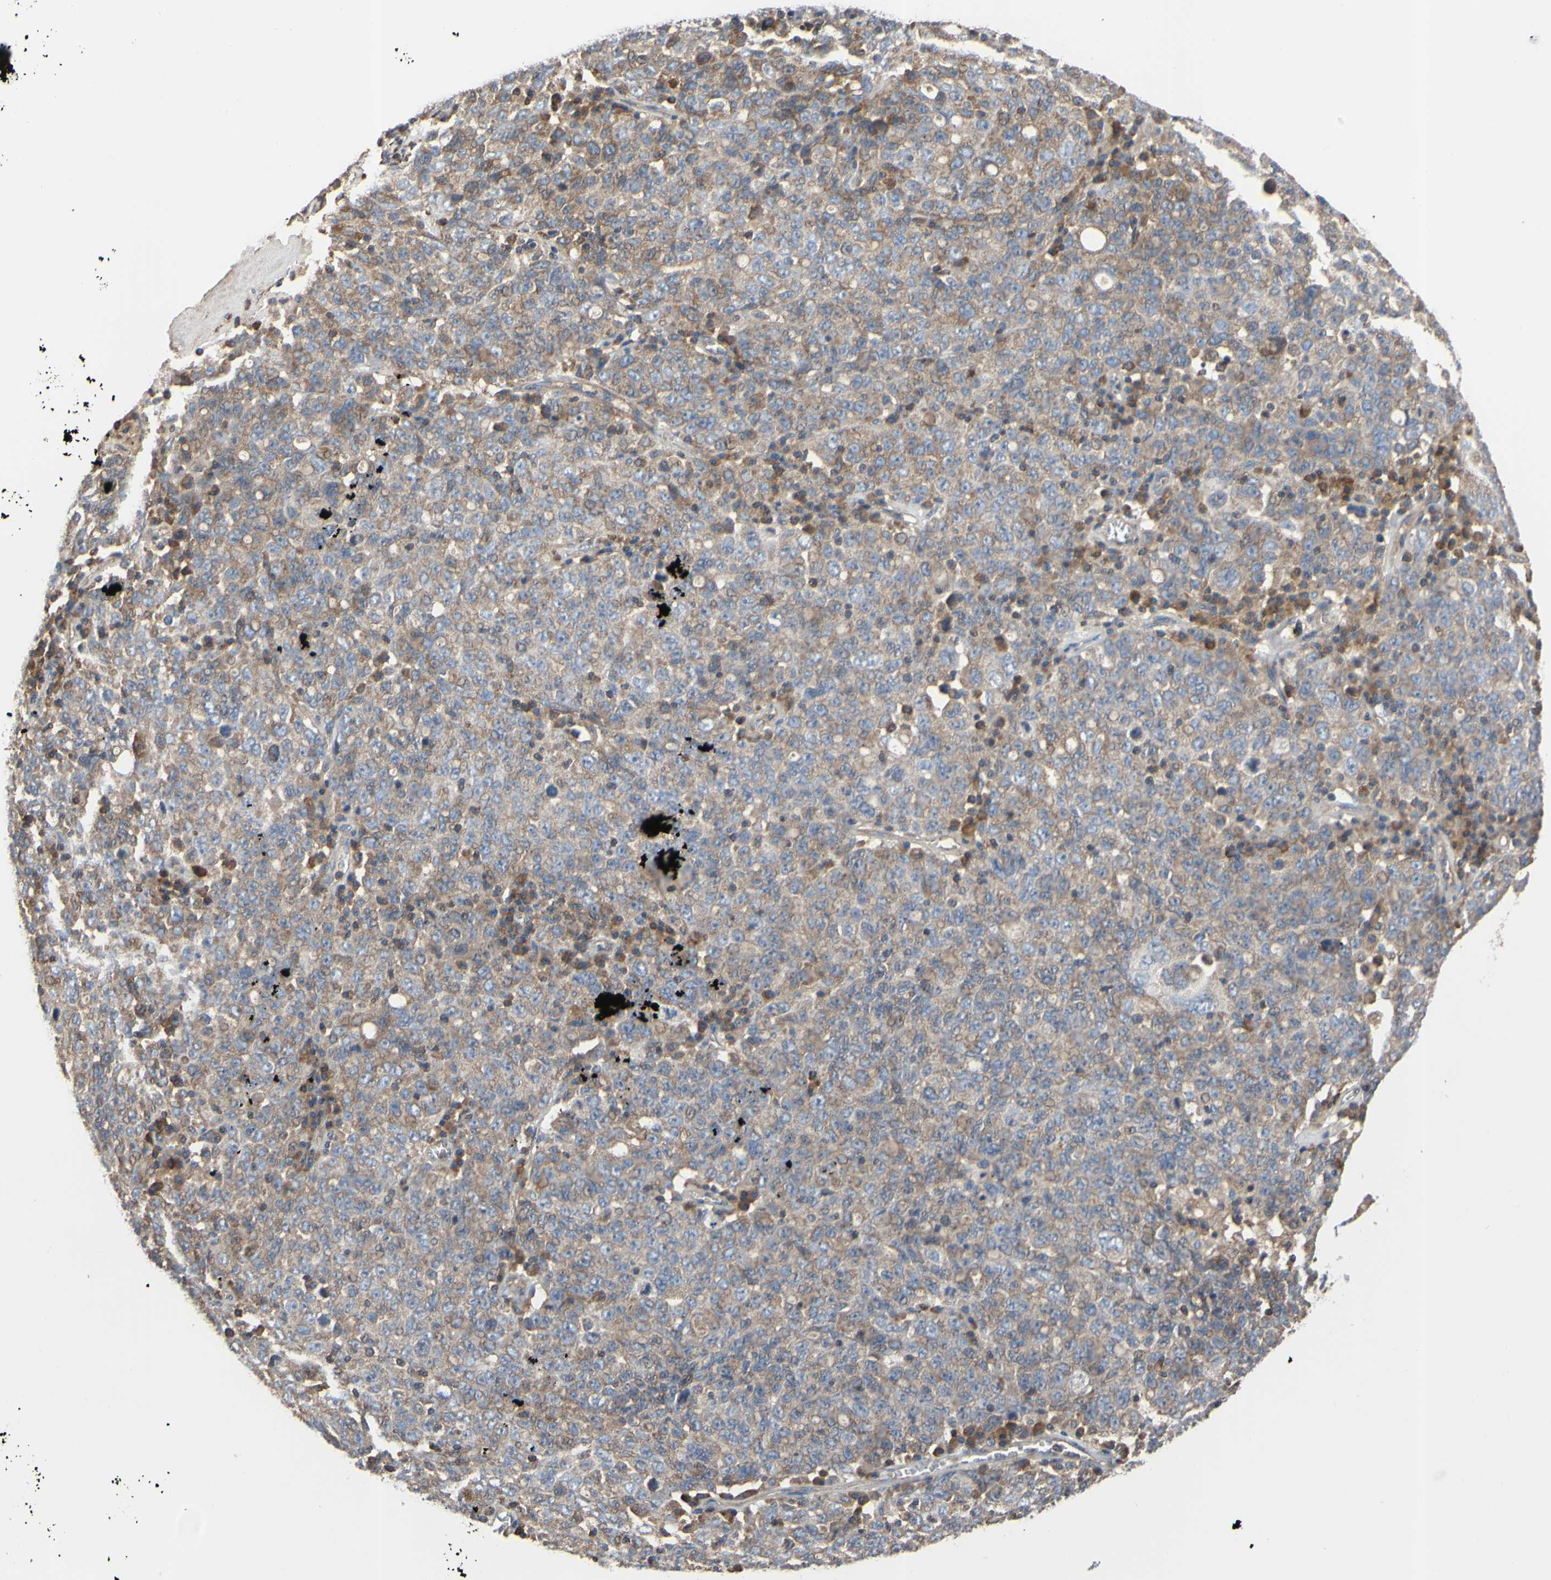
{"staining": {"intensity": "moderate", "quantity": ">75%", "location": "cytoplasmic/membranous"}, "tissue": "ovarian cancer", "cell_type": "Tumor cells", "image_type": "cancer", "snomed": [{"axis": "morphology", "description": "Carcinoma, endometroid"}, {"axis": "topography", "description": "Ovary"}], "caption": "Endometroid carcinoma (ovarian) tissue exhibits moderate cytoplasmic/membranous staining in about >75% of tumor cells, visualized by immunohistochemistry. Using DAB (3,3'-diaminobenzidine) (brown) and hematoxylin (blue) stains, captured at high magnification using brightfield microscopy.", "gene": "BECN1", "patient": {"sex": "female", "age": 62}}